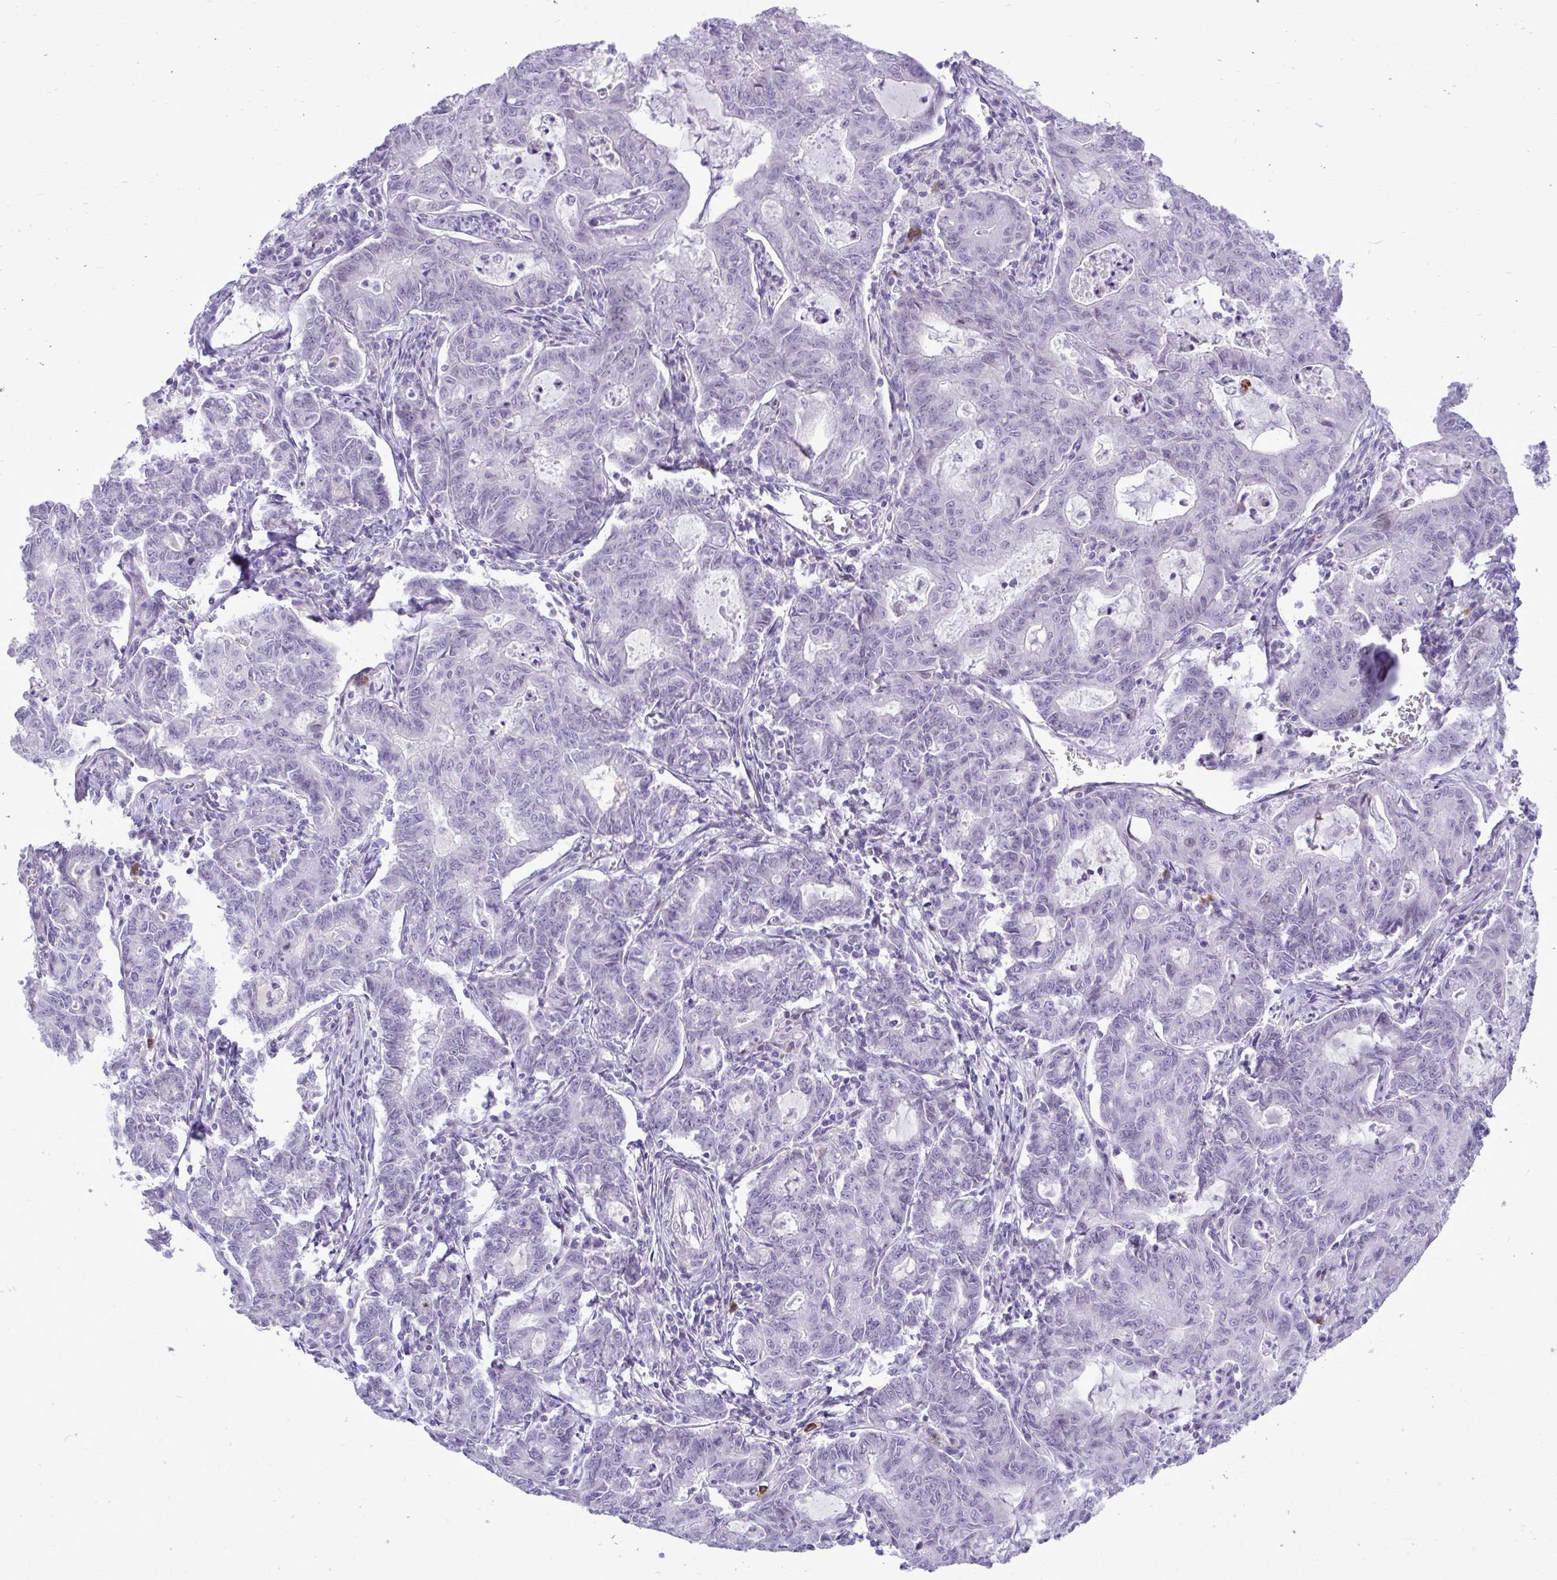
{"staining": {"intensity": "negative", "quantity": "none", "location": "none"}, "tissue": "stomach cancer", "cell_type": "Tumor cells", "image_type": "cancer", "snomed": [{"axis": "morphology", "description": "Adenocarcinoma, NOS"}, {"axis": "topography", "description": "Stomach, upper"}], "caption": "This image is of stomach cancer stained with IHC to label a protein in brown with the nuclei are counter-stained blue. There is no expression in tumor cells.", "gene": "SPAG1", "patient": {"sex": "female", "age": 79}}